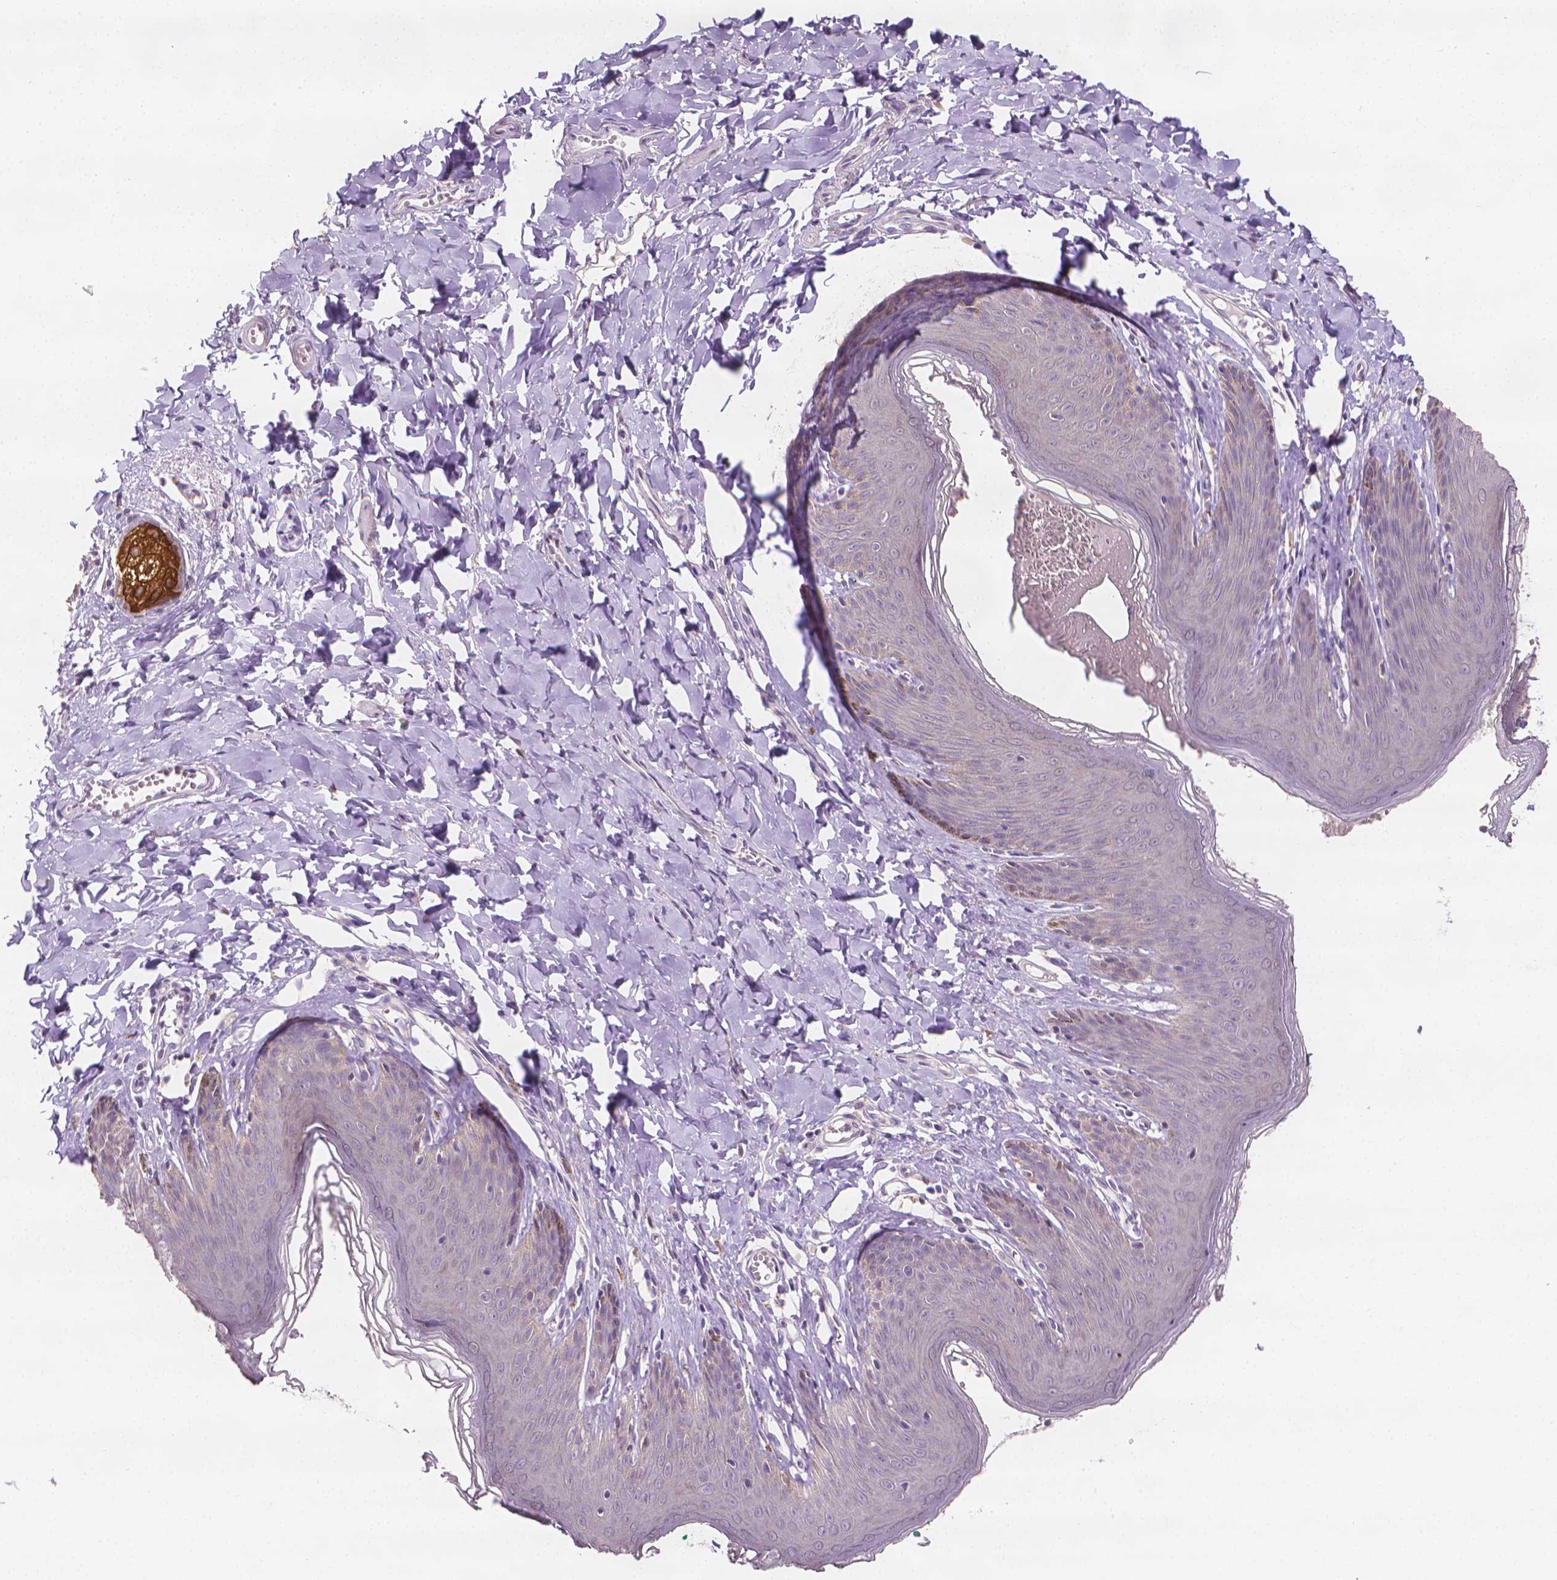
{"staining": {"intensity": "negative", "quantity": "none", "location": "none"}, "tissue": "skin", "cell_type": "Epidermal cells", "image_type": "normal", "snomed": [{"axis": "morphology", "description": "Normal tissue, NOS"}, {"axis": "topography", "description": "Vulva"}, {"axis": "topography", "description": "Peripheral nerve tissue"}], "caption": "High power microscopy micrograph of an IHC histopathology image of unremarkable skin, revealing no significant positivity in epidermal cells.", "gene": "FASN", "patient": {"sex": "female", "age": 66}}